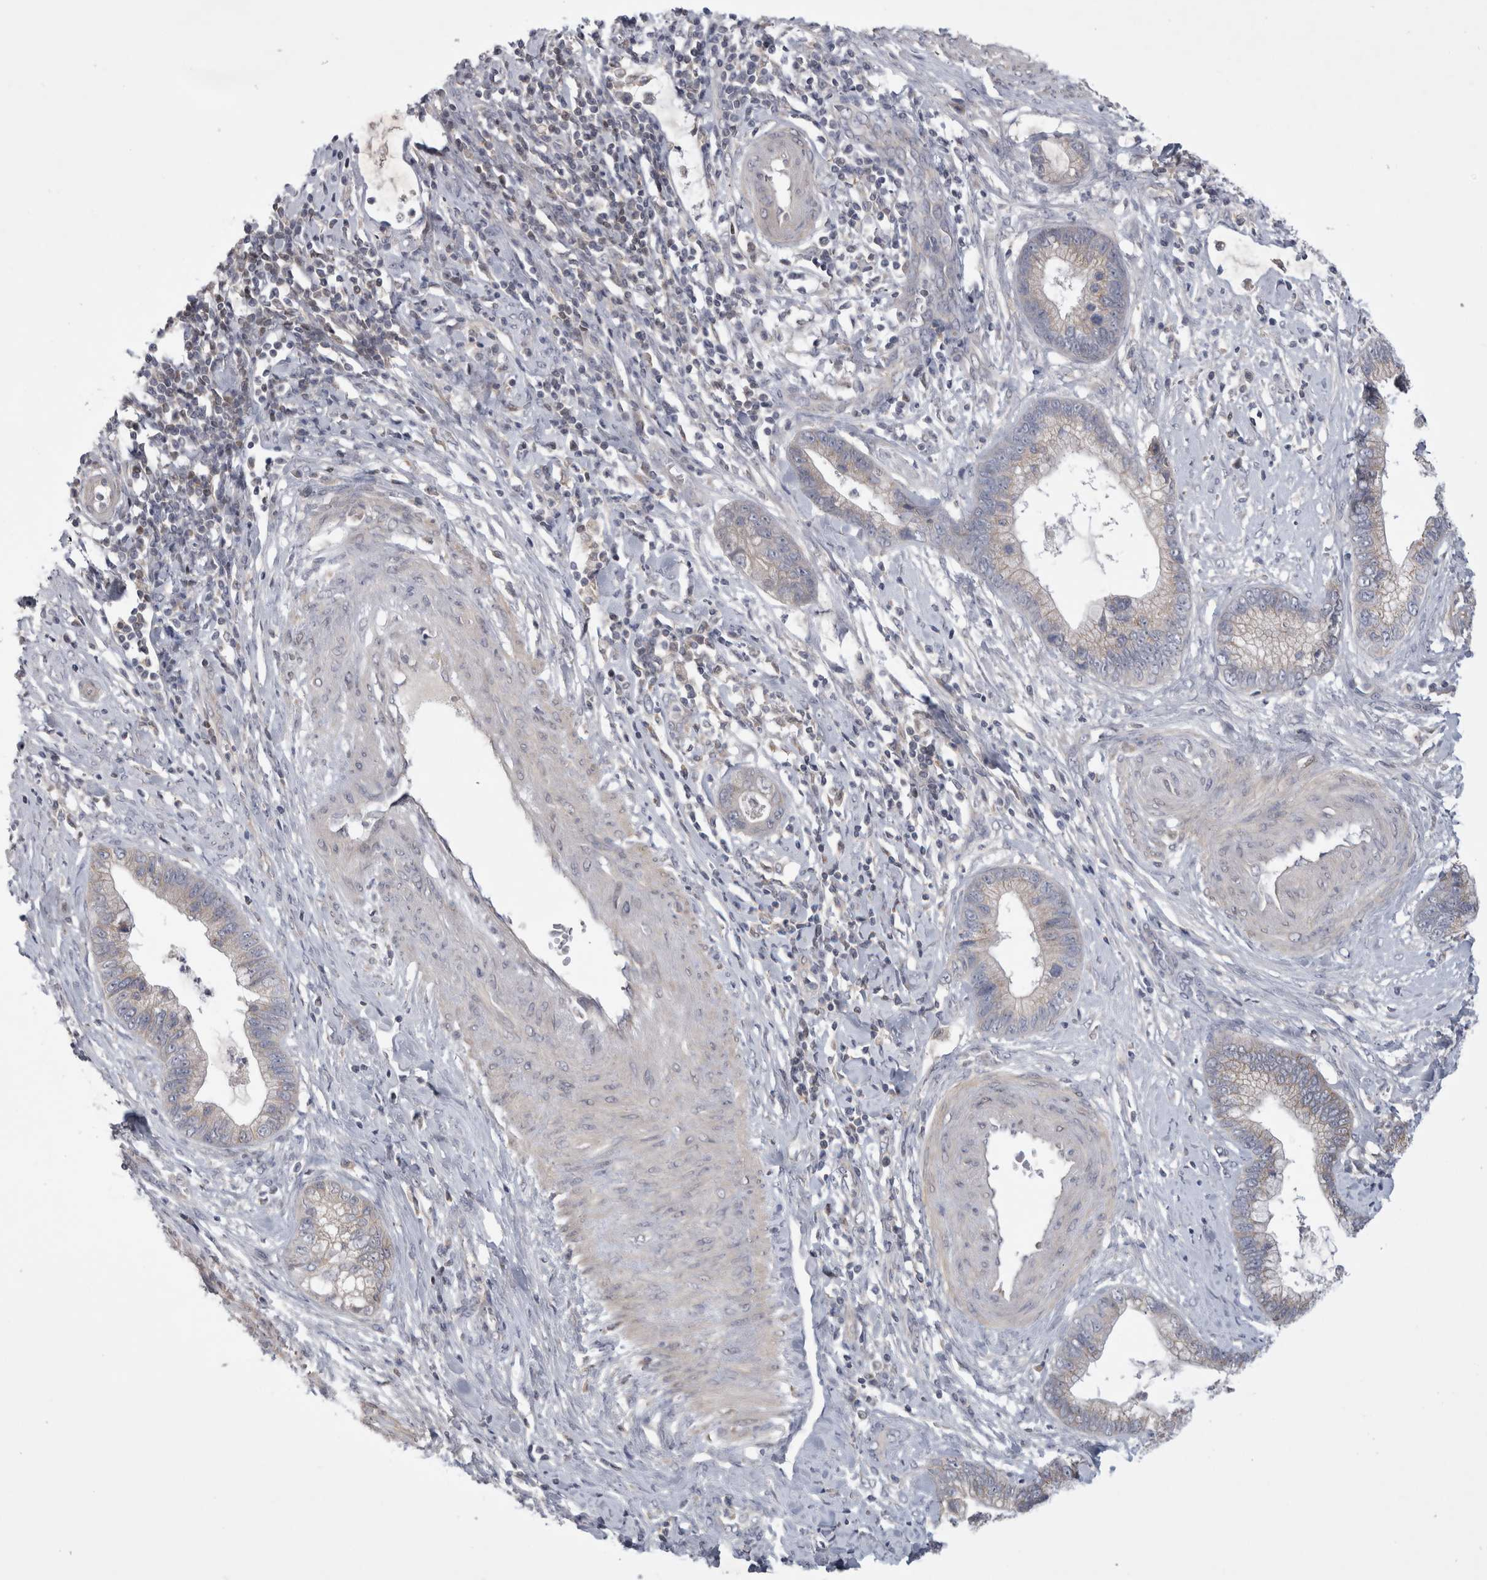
{"staining": {"intensity": "weak", "quantity": "25%-75%", "location": "cytoplasmic/membranous"}, "tissue": "cervical cancer", "cell_type": "Tumor cells", "image_type": "cancer", "snomed": [{"axis": "morphology", "description": "Adenocarcinoma, NOS"}, {"axis": "topography", "description": "Cervix"}], "caption": "A brown stain highlights weak cytoplasmic/membranous expression of a protein in cervical cancer tumor cells. Immunohistochemistry stains the protein in brown and the nuclei are stained blue.", "gene": "SRD5A3", "patient": {"sex": "female", "age": 44}}